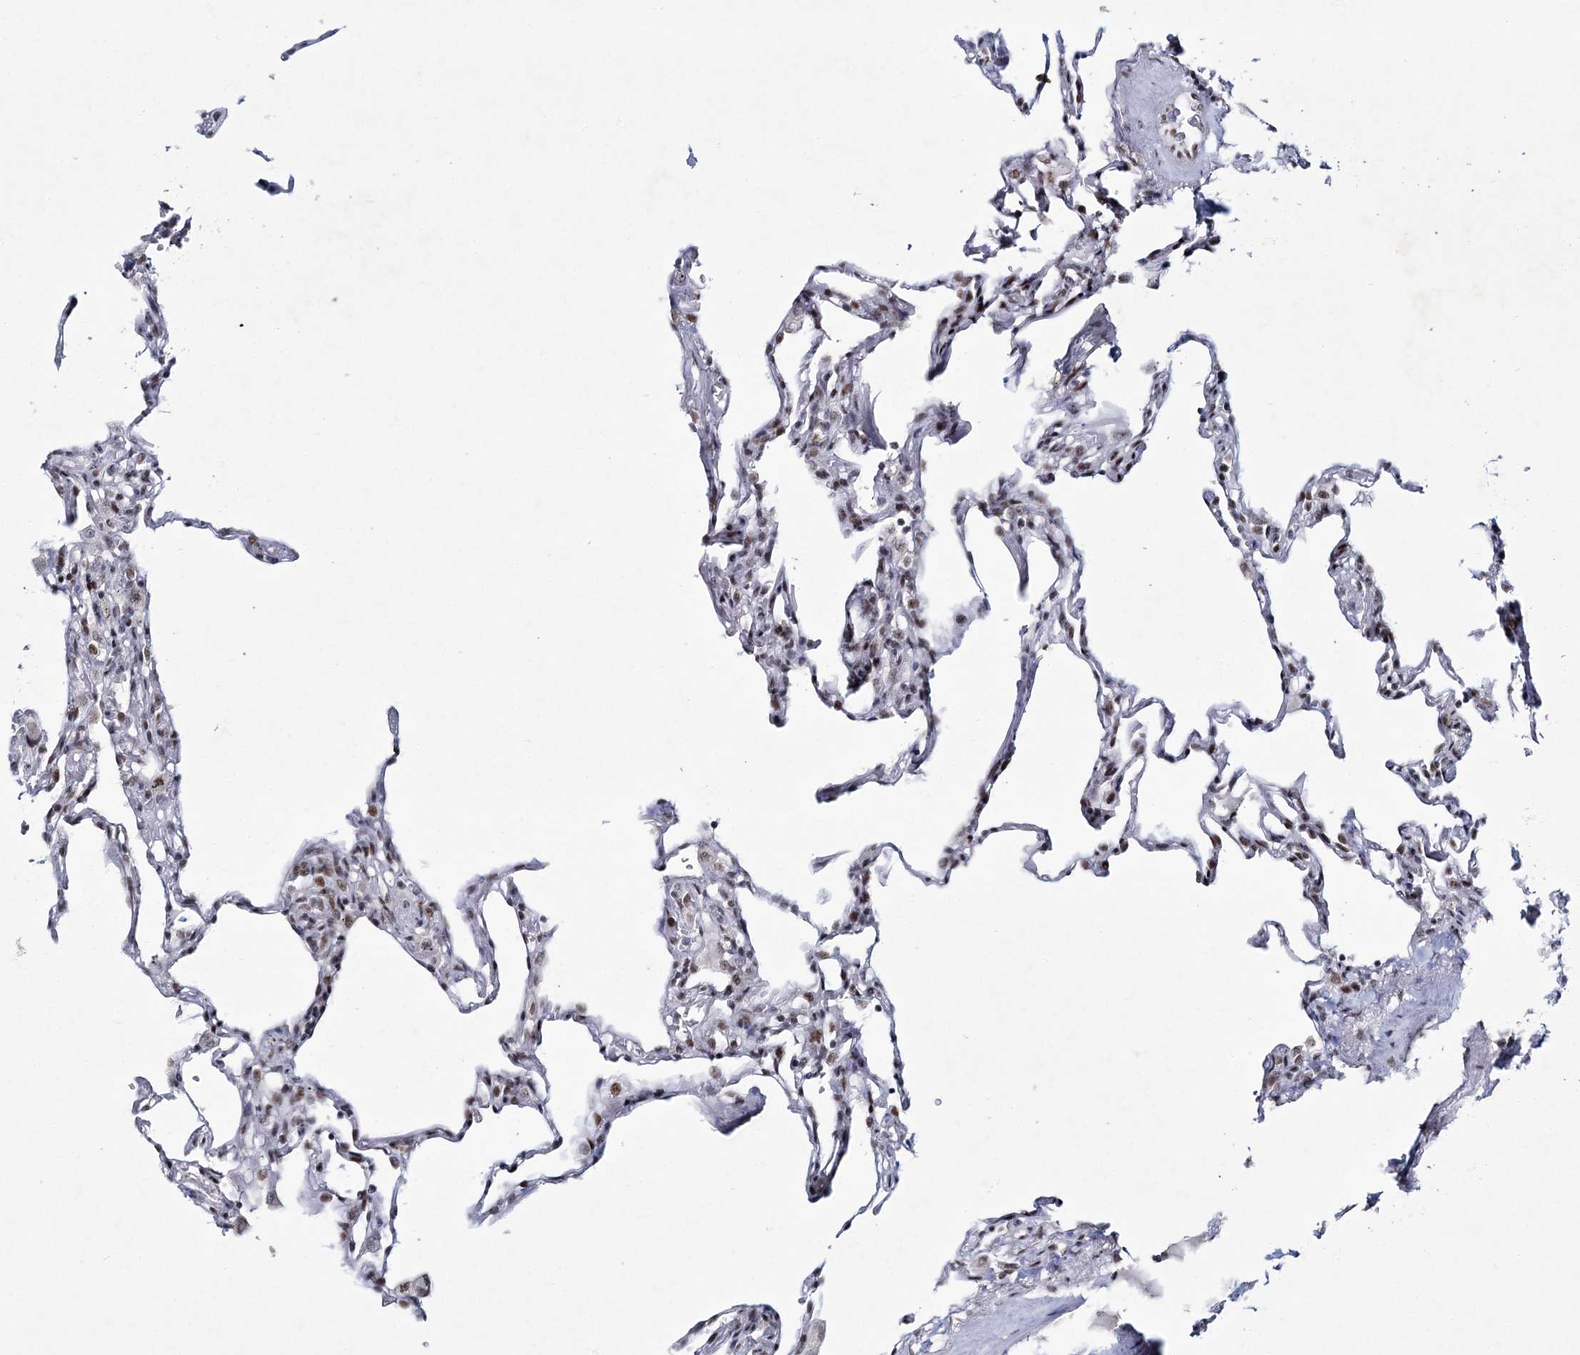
{"staining": {"intensity": "moderate", "quantity": "25%-75%", "location": "nuclear"}, "tissue": "lung", "cell_type": "Alveolar cells", "image_type": "normal", "snomed": [{"axis": "morphology", "description": "Normal tissue, NOS"}, {"axis": "topography", "description": "Lung"}], "caption": "This image exhibits IHC staining of benign human lung, with medium moderate nuclear positivity in about 25%-75% of alveolar cells.", "gene": "LRRFIP2", "patient": {"sex": "male", "age": 59}}